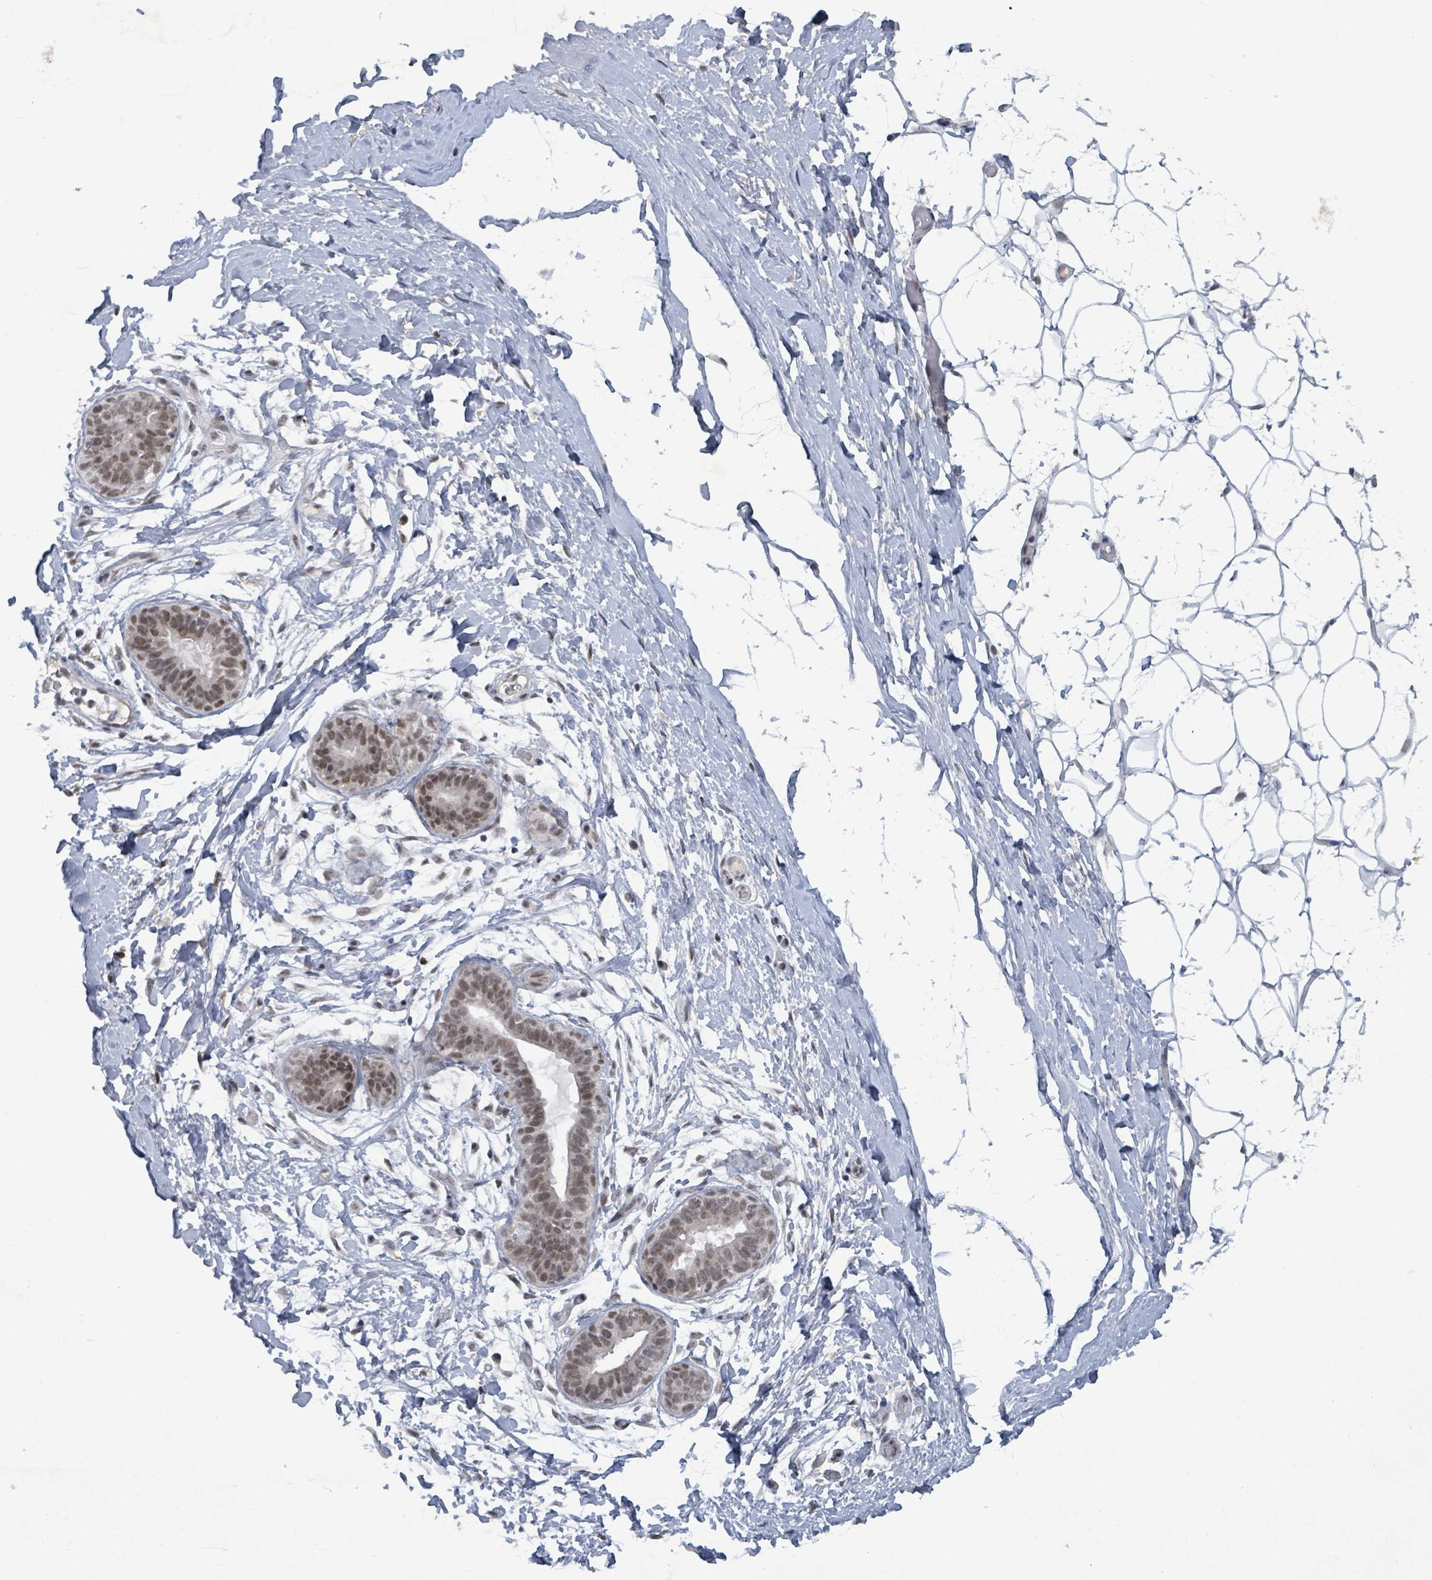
{"staining": {"intensity": "negative", "quantity": "none", "location": "none"}, "tissue": "adipose tissue", "cell_type": "Adipocytes", "image_type": "normal", "snomed": [{"axis": "morphology", "description": "Normal tissue, NOS"}, {"axis": "topography", "description": "Breast"}], "caption": "Immunohistochemistry (IHC) micrograph of benign human adipose tissue stained for a protein (brown), which reveals no staining in adipocytes.", "gene": "BANP", "patient": {"sex": "female", "age": 26}}